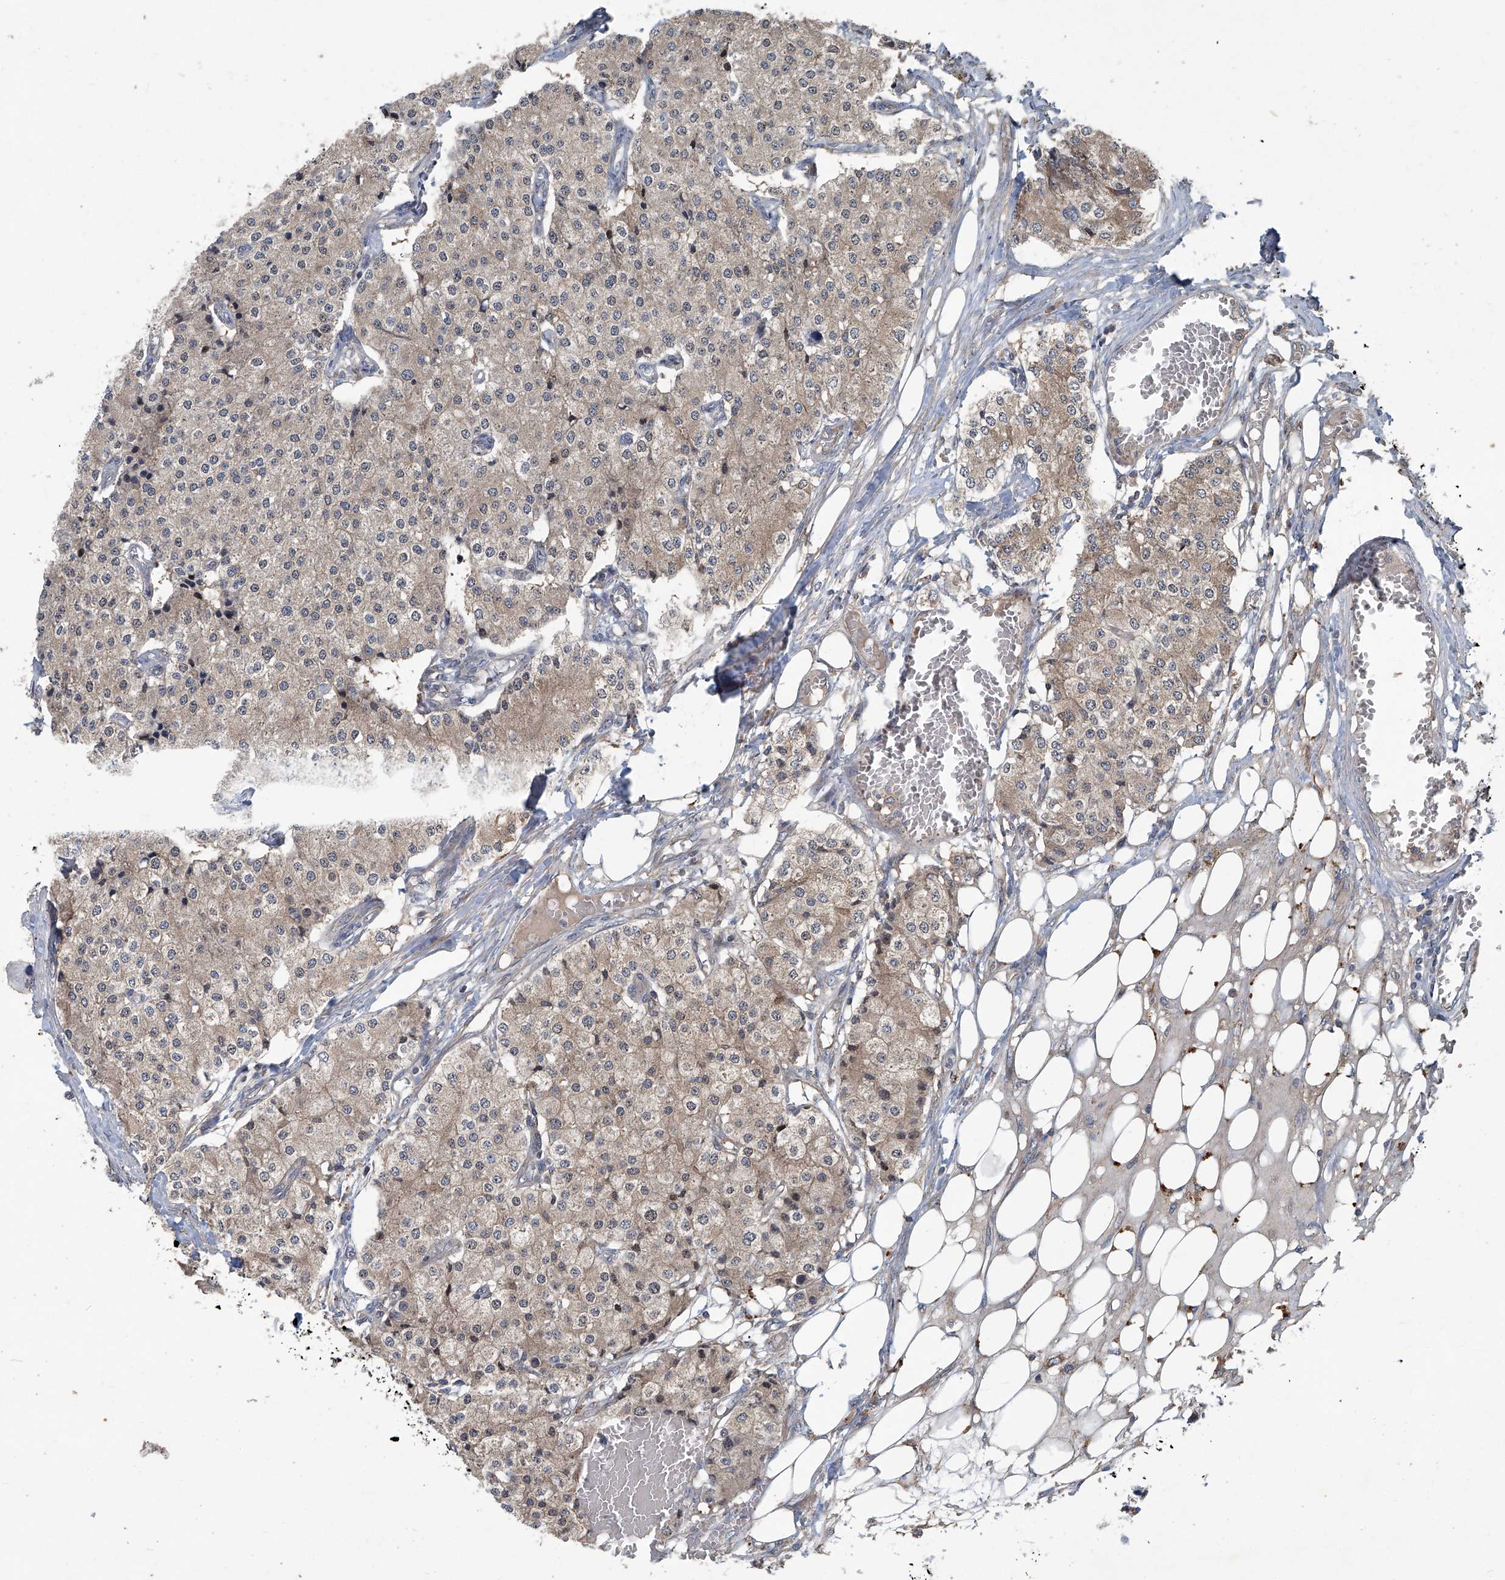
{"staining": {"intensity": "weak", "quantity": ">75%", "location": "cytoplasmic/membranous"}, "tissue": "carcinoid", "cell_type": "Tumor cells", "image_type": "cancer", "snomed": [{"axis": "morphology", "description": "Carcinoid, malignant, NOS"}, {"axis": "topography", "description": "Colon"}], "caption": "The photomicrograph displays a brown stain indicating the presence of a protein in the cytoplasmic/membranous of tumor cells in carcinoid (malignant). Nuclei are stained in blue.", "gene": "ANKRD34A", "patient": {"sex": "female", "age": 52}}